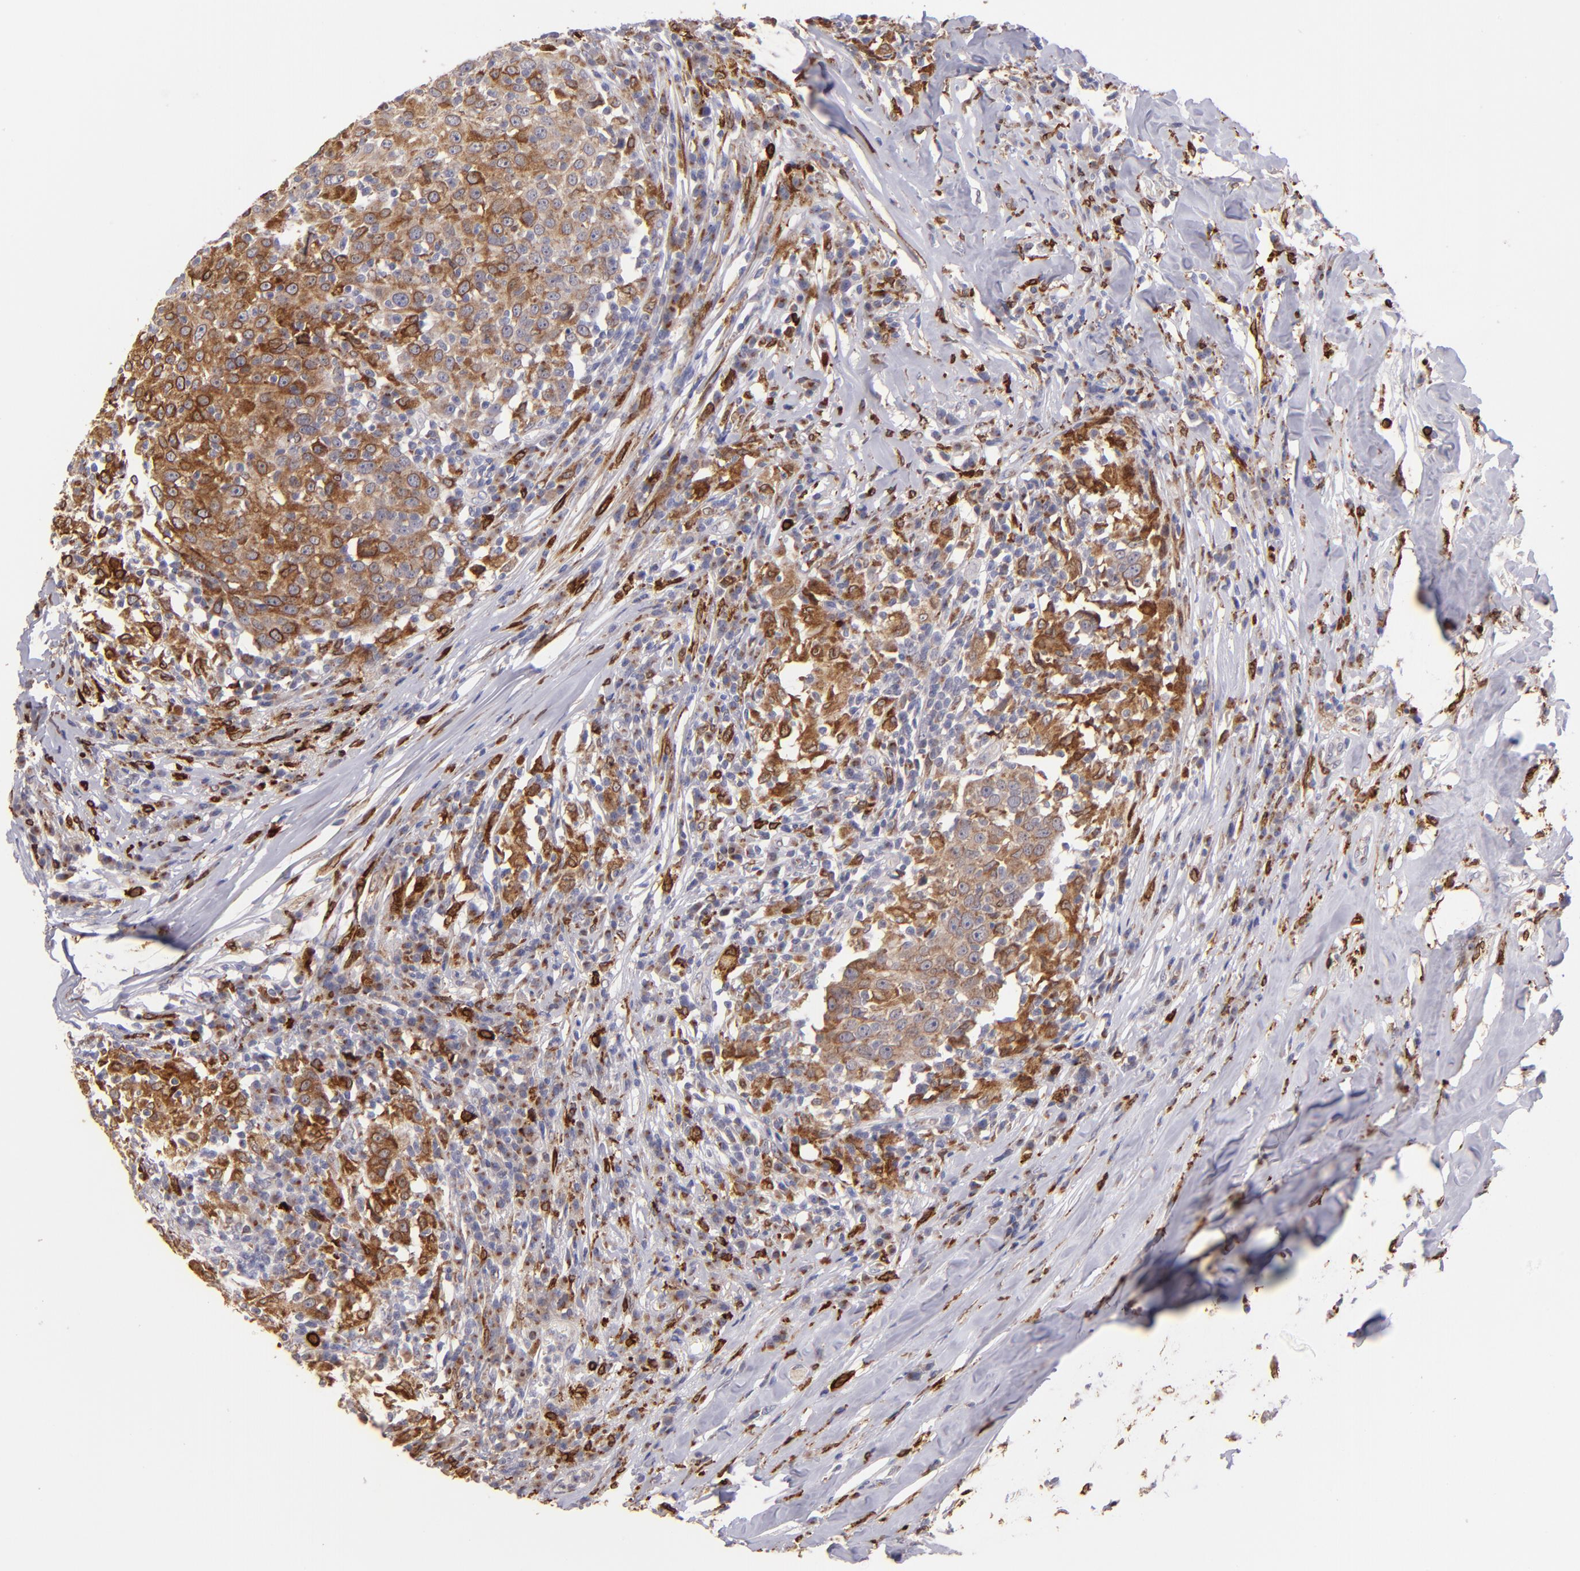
{"staining": {"intensity": "strong", "quantity": ">75%", "location": "cytoplasmic/membranous"}, "tissue": "head and neck cancer", "cell_type": "Tumor cells", "image_type": "cancer", "snomed": [{"axis": "morphology", "description": "Adenocarcinoma, NOS"}, {"axis": "topography", "description": "Salivary gland"}, {"axis": "topography", "description": "Head-Neck"}], "caption": "IHC of head and neck cancer displays high levels of strong cytoplasmic/membranous expression in approximately >75% of tumor cells.", "gene": "PTGS1", "patient": {"sex": "female", "age": 65}}